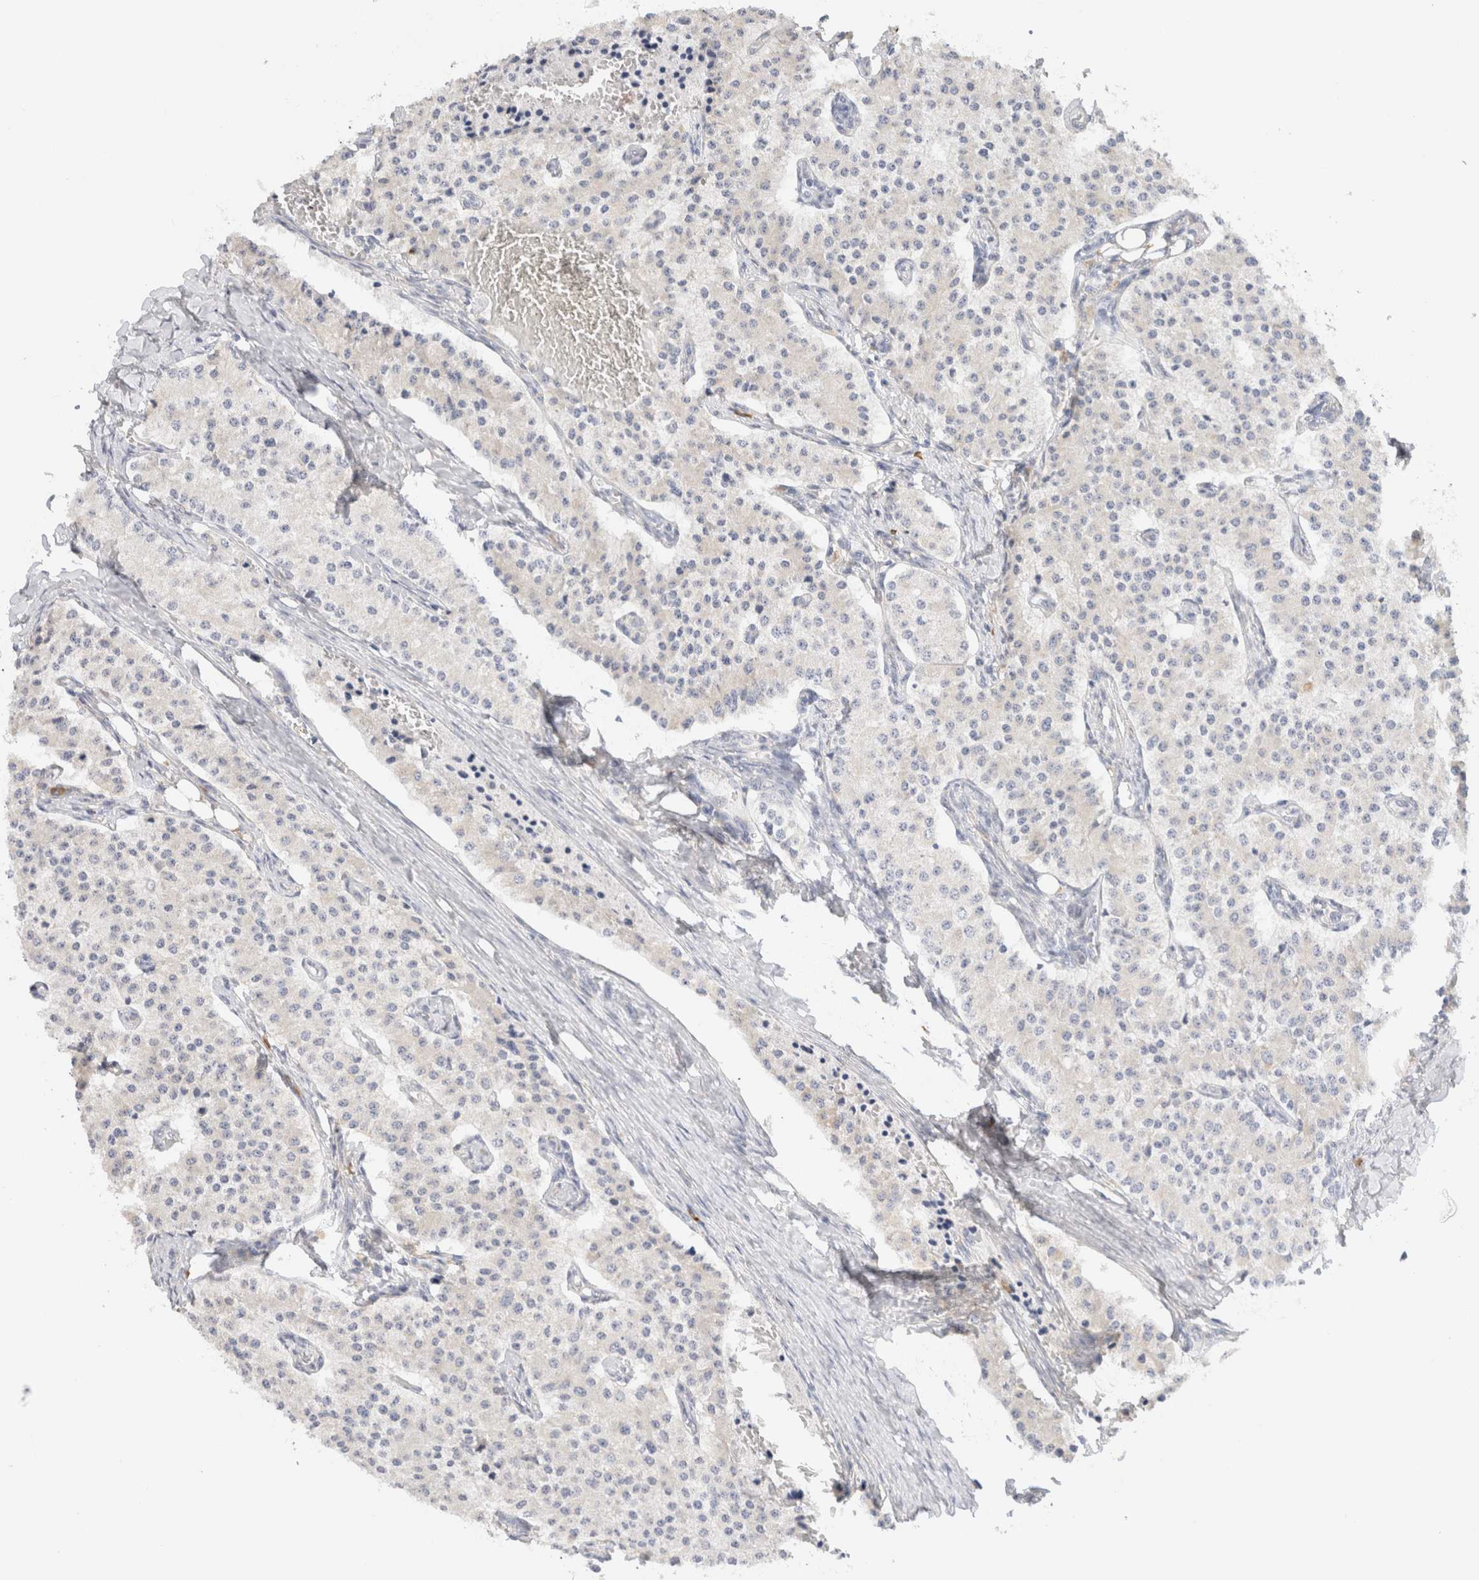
{"staining": {"intensity": "negative", "quantity": "none", "location": "none"}, "tissue": "carcinoid", "cell_type": "Tumor cells", "image_type": "cancer", "snomed": [{"axis": "morphology", "description": "Carcinoid, malignant, NOS"}, {"axis": "topography", "description": "Colon"}], "caption": "An immunohistochemistry (IHC) micrograph of malignant carcinoid is shown. There is no staining in tumor cells of malignant carcinoid.", "gene": "GADD45G", "patient": {"sex": "female", "age": 52}}